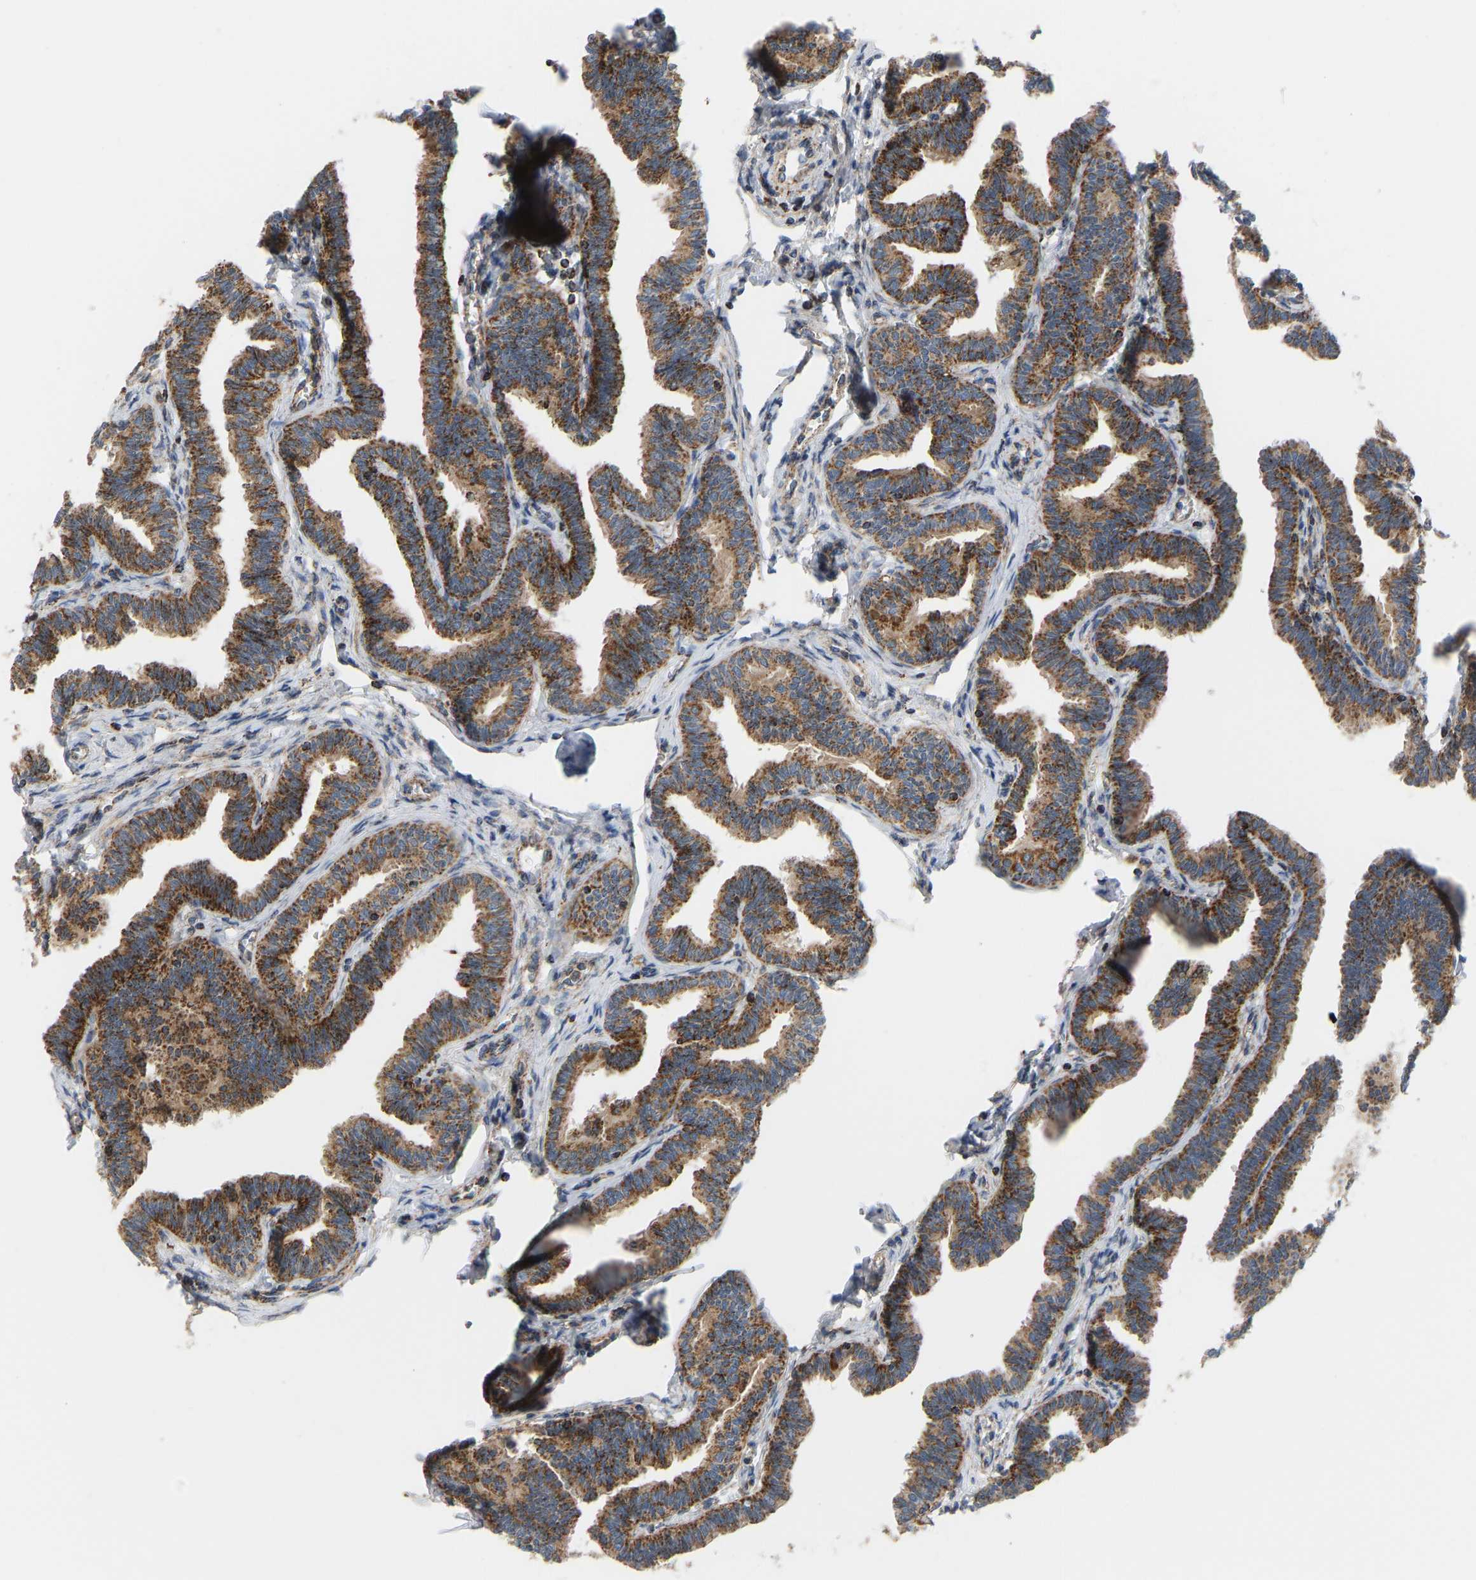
{"staining": {"intensity": "moderate", "quantity": ">75%", "location": "cytoplasmic/membranous"}, "tissue": "fallopian tube", "cell_type": "Glandular cells", "image_type": "normal", "snomed": [{"axis": "morphology", "description": "Normal tissue, NOS"}, {"axis": "topography", "description": "Fallopian tube"}, {"axis": "topography", "description": "Ovary"}], "caption": "A histopathology image of fallopian tube stained for a protein reveals moderate cytoplasmic/membranous brown staining in glandular cells.", "gene": "GPSM2", "patient": {"sex": "female", "age": 23}}